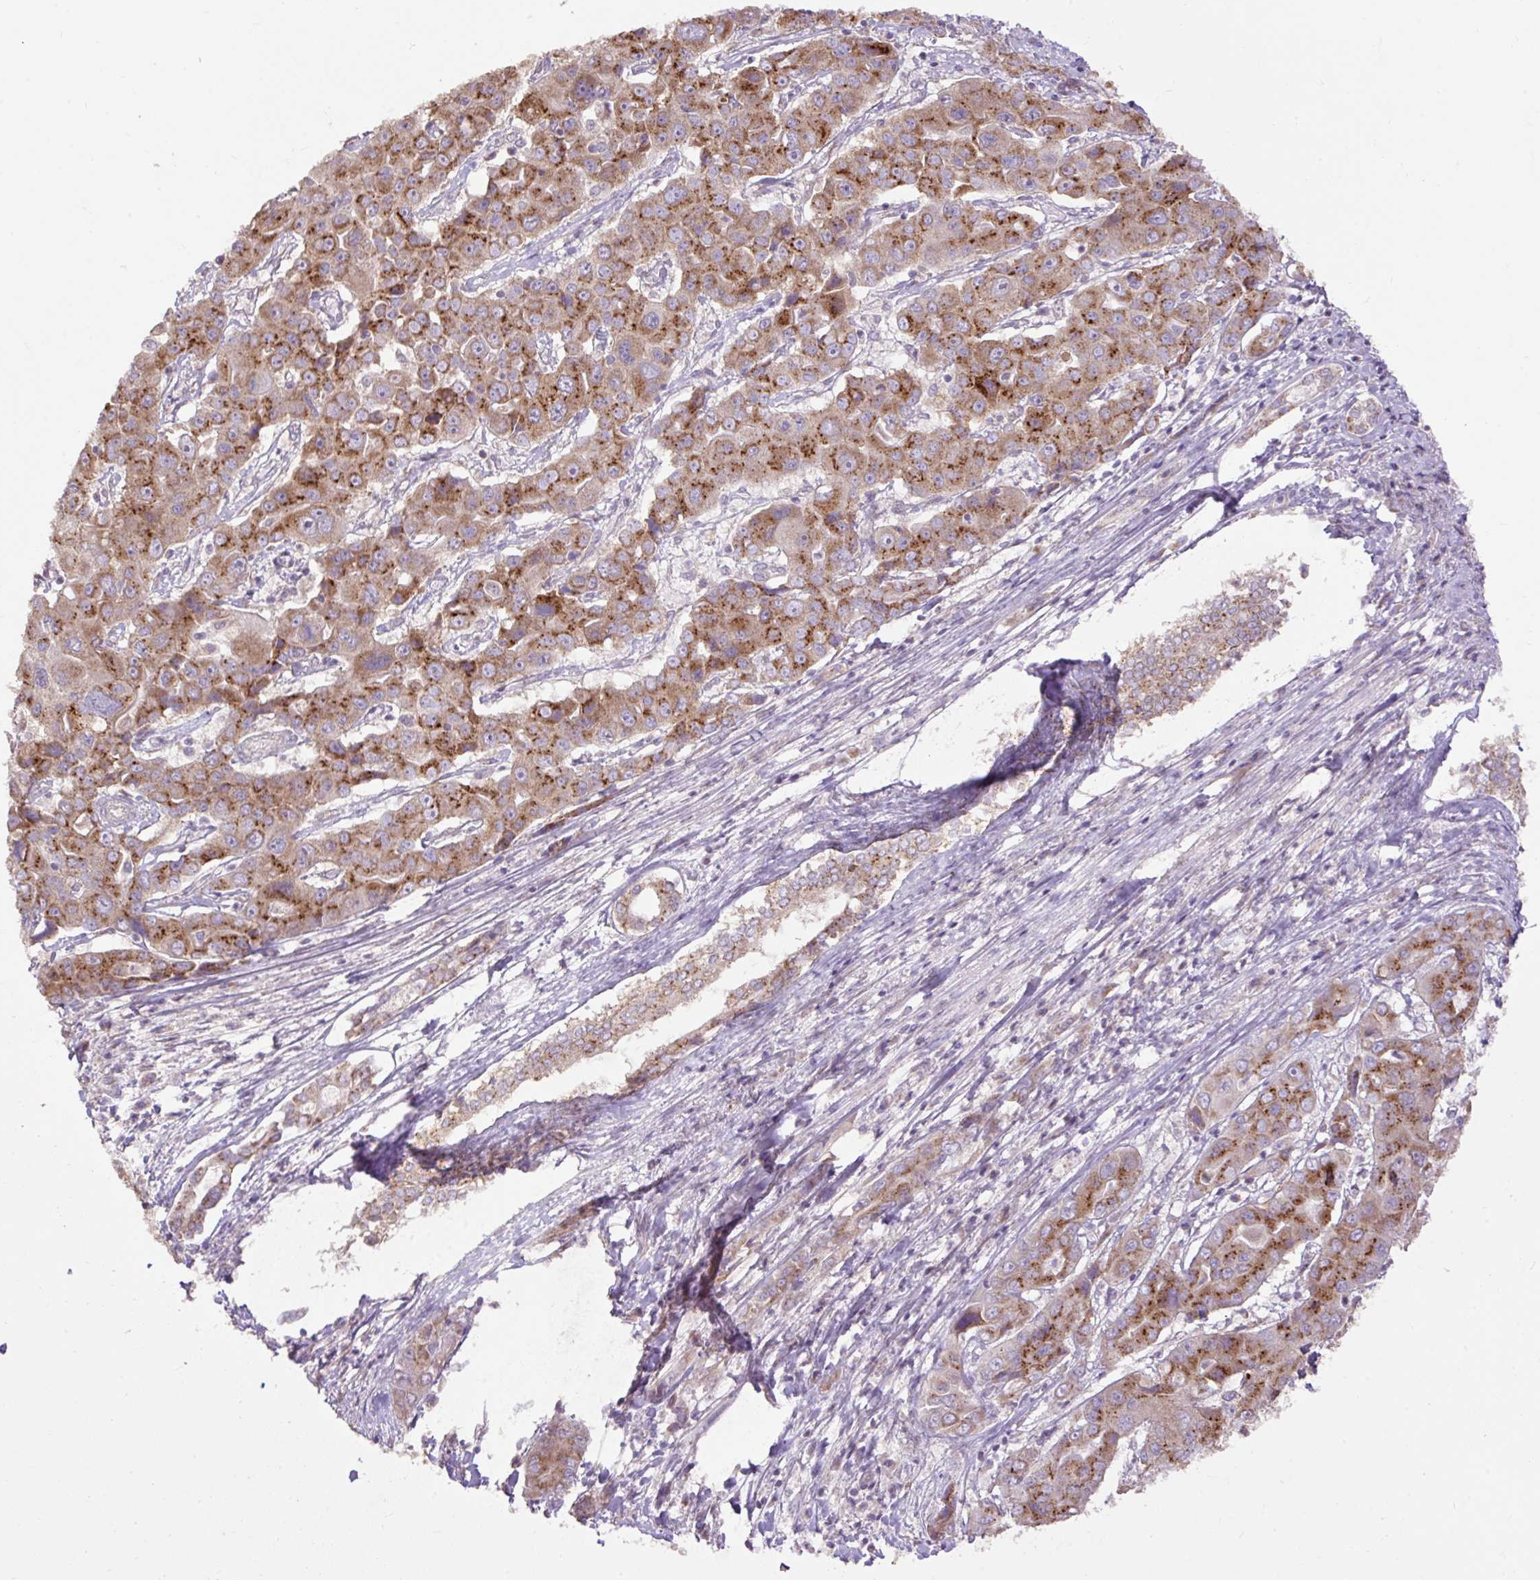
{"staining": {"intensity": "moderate", "quantity": ">75%", "location": "cytoplasmic/membranous"}, "tissue": "liver cancer", "cell_type": "Tumor cells", "image_type": "cancer", "snomed": [{"axis": "morphology", "description": "Cholangiocarcinoma"}, {"axis": "topography", "description": "Liver"}], "caption": "Liver cancer stained with a brown dye demonstrates moderate cytoplasmic/membranous positive expression in approximately >75% of tumor cells.", "gene": "ABR", "patient": {"sex": "male", "age": 67}}